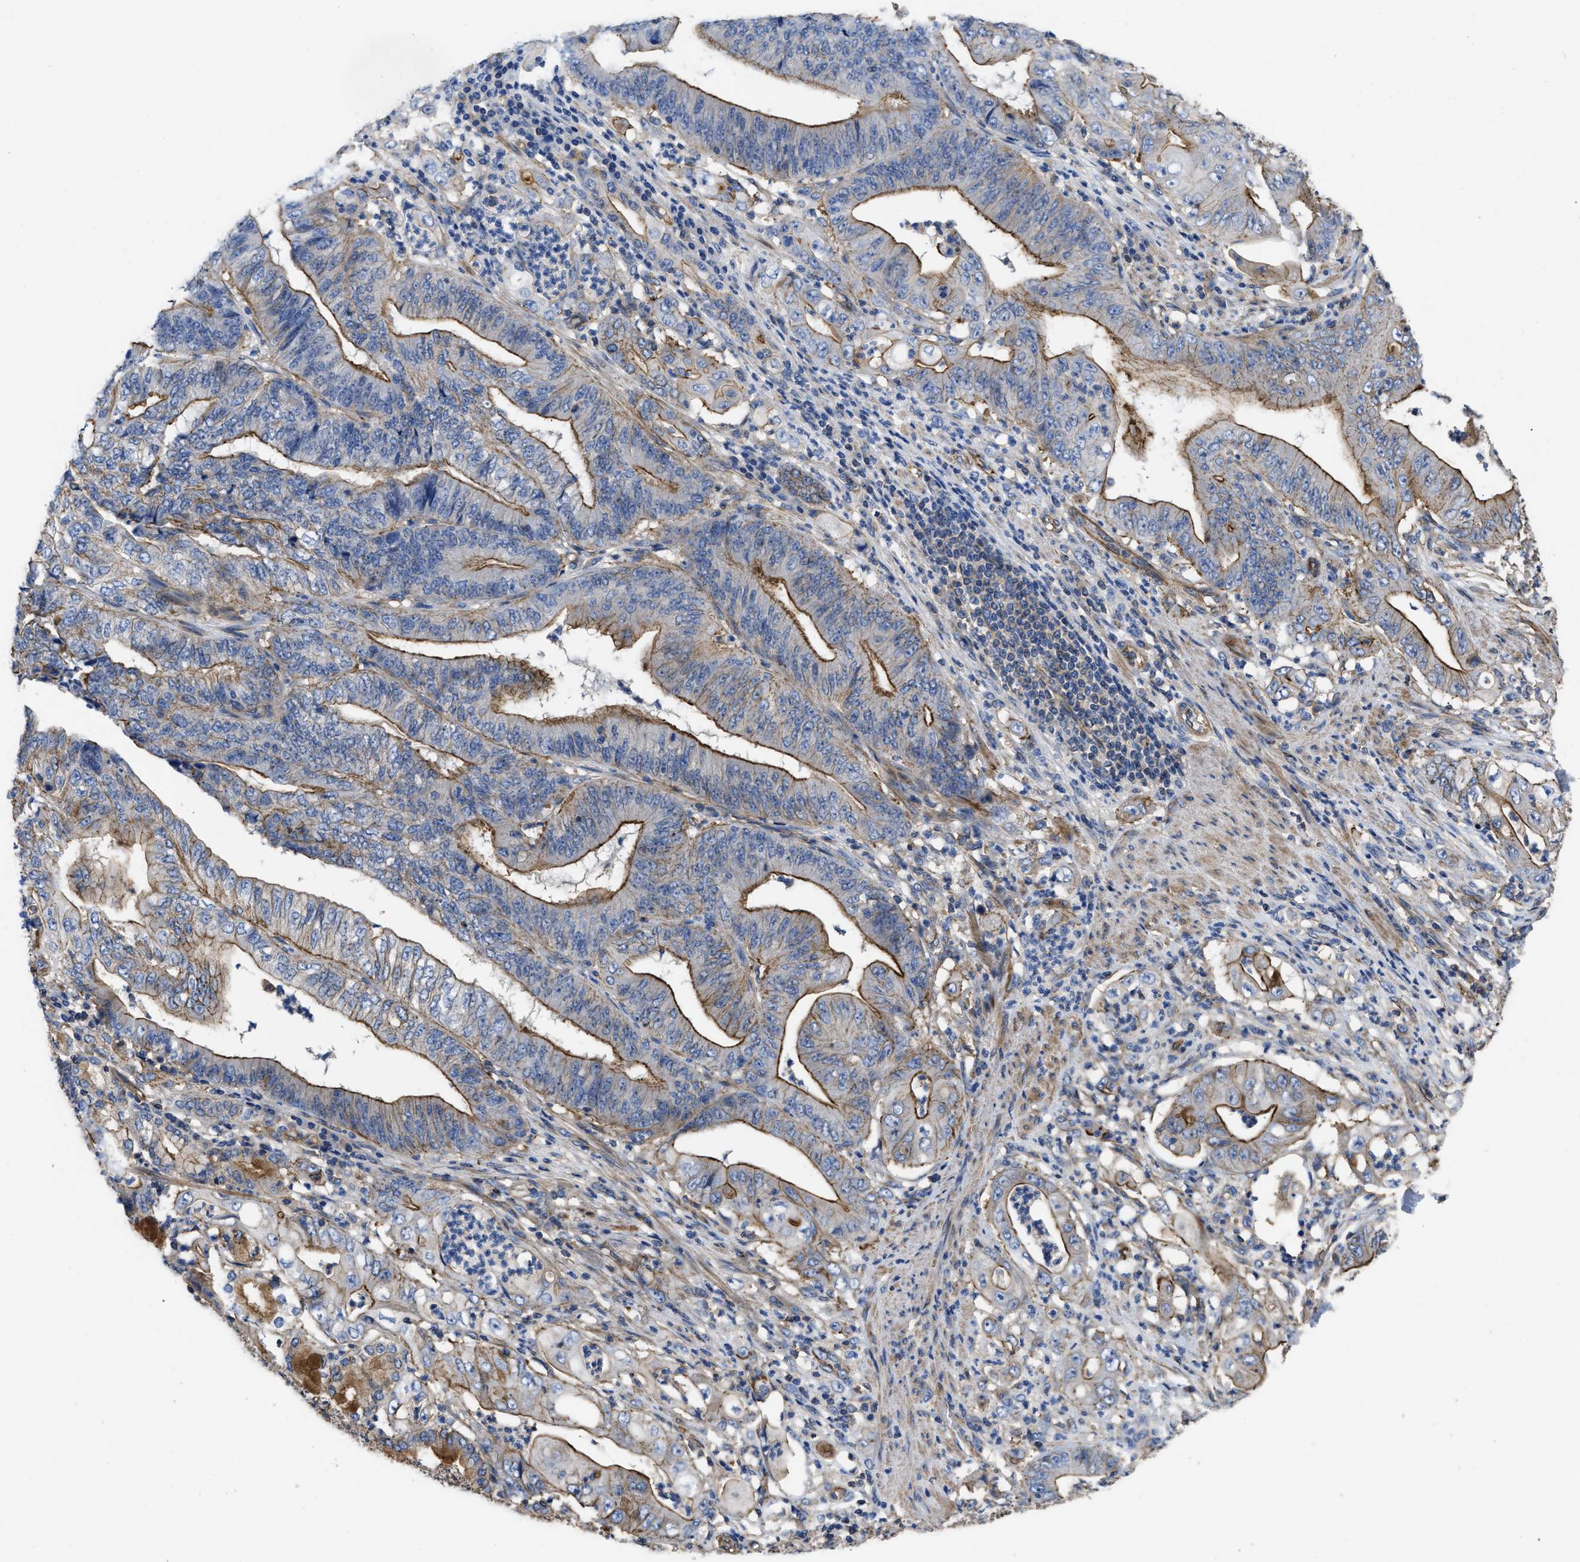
{"staining": {"intensity": "moderate", "quantity": ">75%", "location": "cytoplasmic/membranous"}, "tissue": "stomach cancer", "cell_type": "Tumor cells", "image_type": "cancer", "snomed": [{"axis": "morphology", "description": "Adenocarcinoma, NOS"}, {"axis": "topography", "description": "Stomach"}], "caption": "A high-resolution photomicrograph shows immunohistochemistry staining of adenocarcinoma (stomach), which displays moderate cytoplasmic/membranous positivity in about >75% of tumor cells.", "gene": "USP4", "patient": {"sex": "female", "age": 73}}